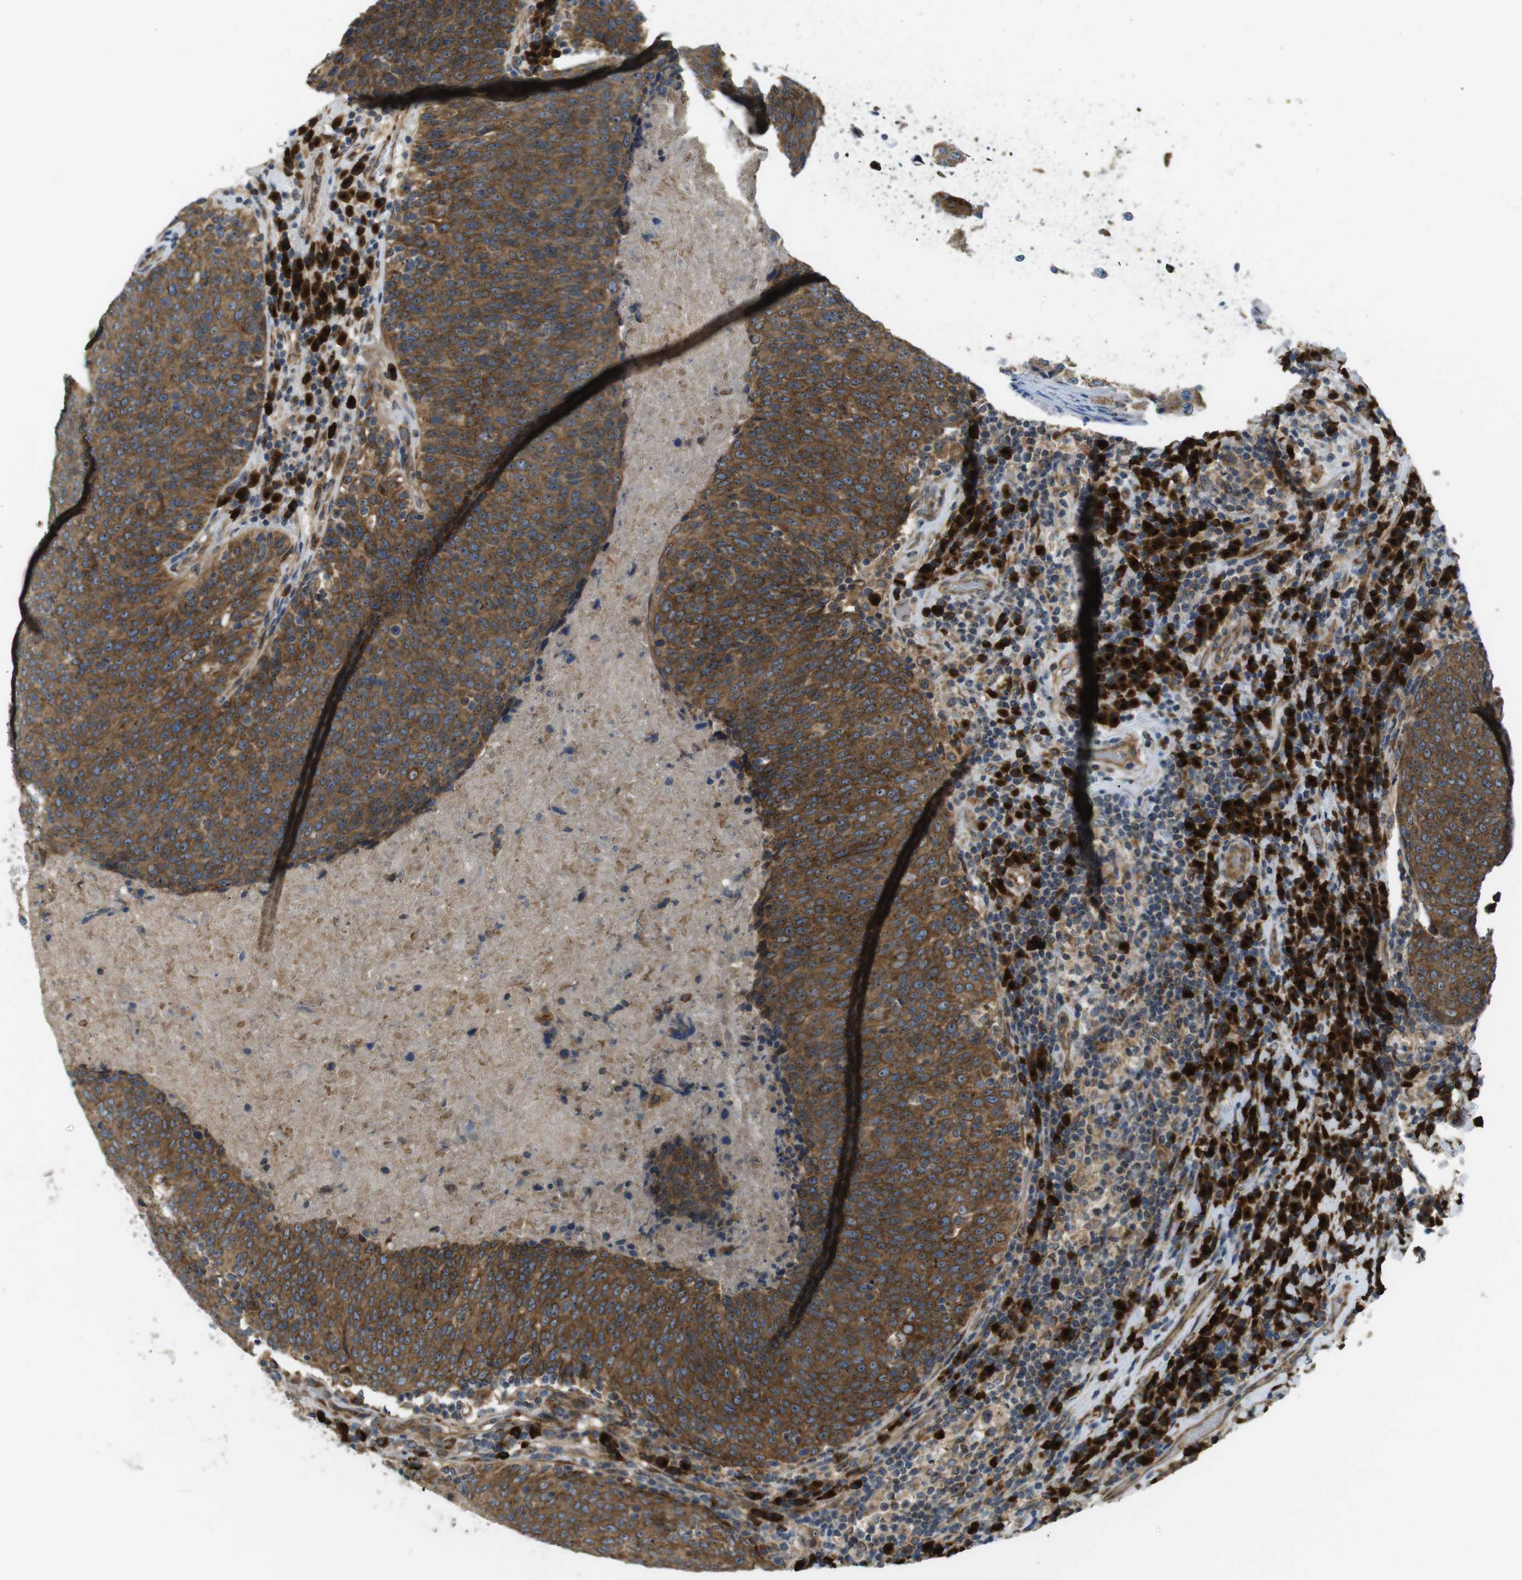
{"staining": {"intensity": "strong", "quantity": ">75%", "location": "cytoplasmic/membranous"}, "tissue": "head and neck cancer", "cell_type": "Tumor cells", "image_type": "cancer", "snomed": [{"axis": "morphology", "description": "Squamous cell carcinoma, NOS"}, {"axis": "morphology", "description": "Squamous cell carcinoma, metastatic, NOS"}, {"axis": "topography", "description": "Lymph node"}, {"axis": "topography", "description": "Head-Neck"}], "caption": "Protein analysis of metastatic squamous cell carcinoma (head and neck) tissue exhibits strong cytoplasmic/membranous positivity in about >75% of tumor cells.", "gene": "TMEM143", "patient": {"sex": "male", "age": 62}}